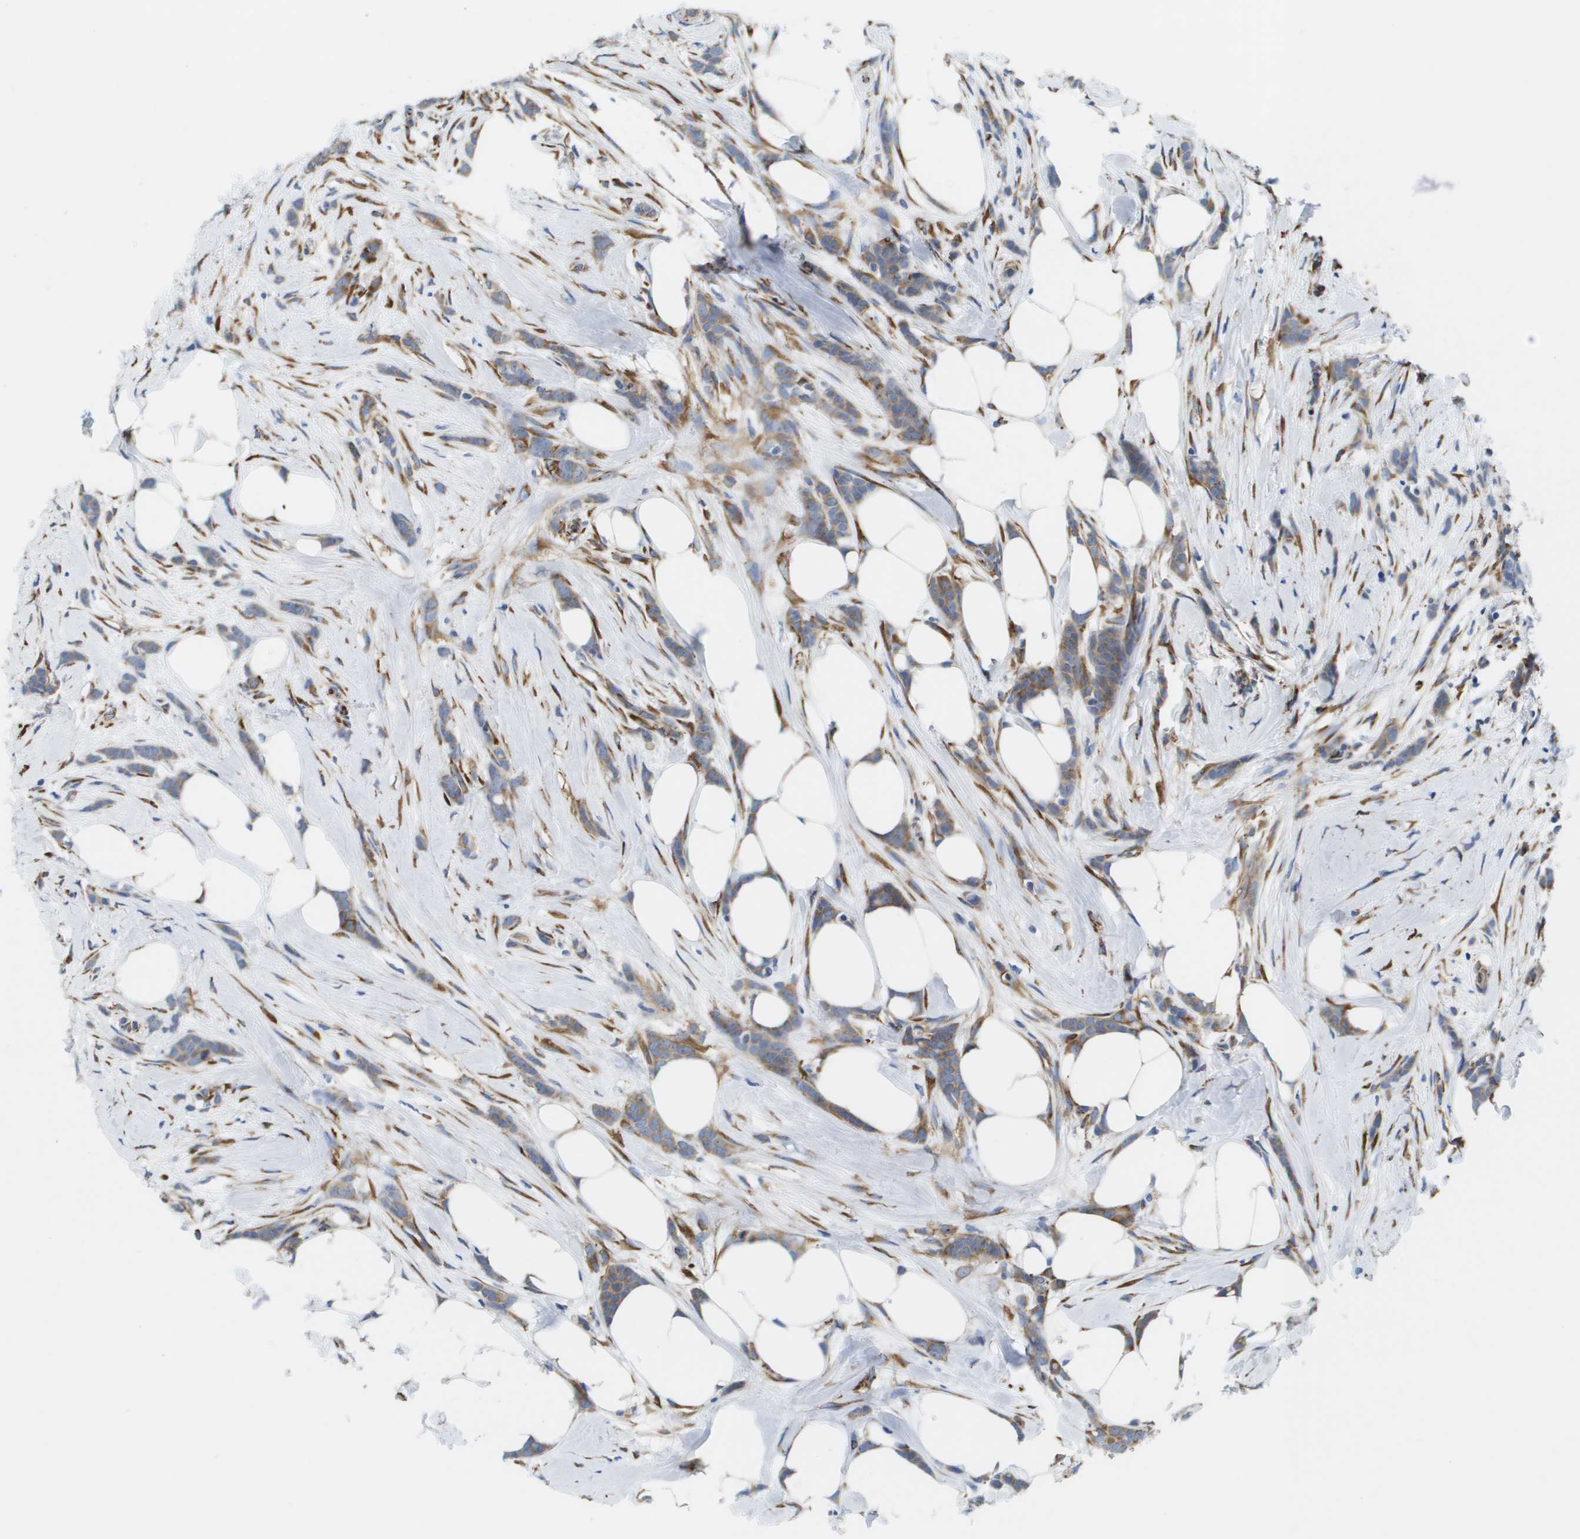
{"staining": {"intensity": "weak", "quantity": ">75%", "location": "cytoplasmic/membranous"}, "tissue": "breast cancer", "cell_type": "Tumor cells", "image_type": "cancer", "snomed": [{"axis": "morphology", "description": "Lobular carcinoma, in situ"}, {"axis": "morphology", "description": "Lobular carcinoma"}, {"axis": "topography", "description": "Breast"}], "caption": "DAB immunohistochemical staining of human lobular carcinoma (breast) exhibits weak cytoplasmic/membranous protein positivity in about >75% of tumor cells. (IHC, brightfield microscopy, high magnification).", "gene": "ST3GAL2", "patient": {"sex": "female", "age": 41}}